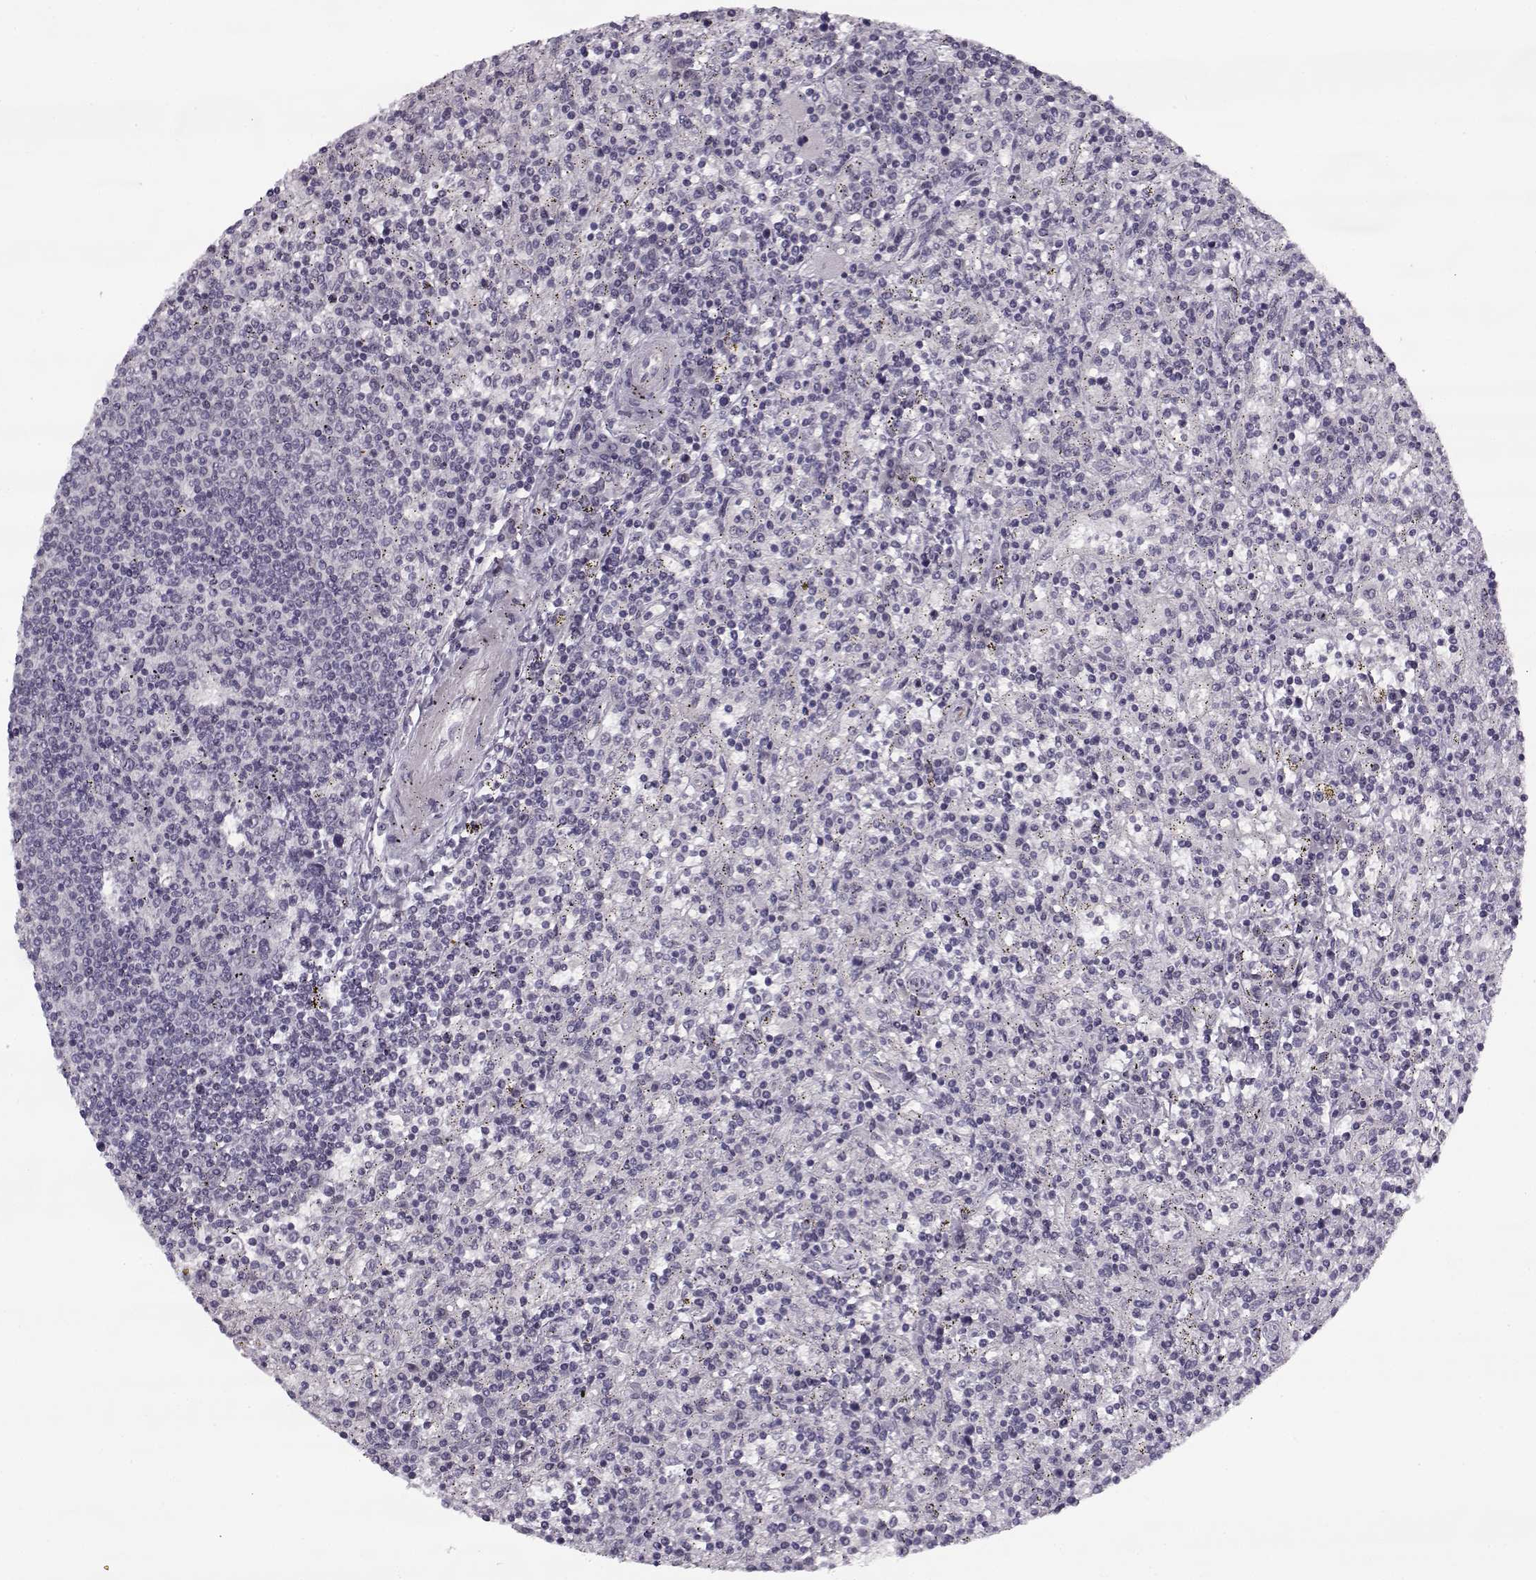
{"staining": {"intensity": "negative", "quantity": "none", "location": "none"}, "tissue": "lymphoma", "cell_type": "Tumor cells", "image_type": "cancer", "snomed": [{"axis": "morphology", "description": "Malignant lymphoma, non-Hodgkin's type, Low grade"}, {"axis": "topography", "description": "Spleen"}], "caption": "Tumor cells show no significant positivity in lymphoma.", "gene": "PNMT", "patient": {"sex": "male", "age": 62}}